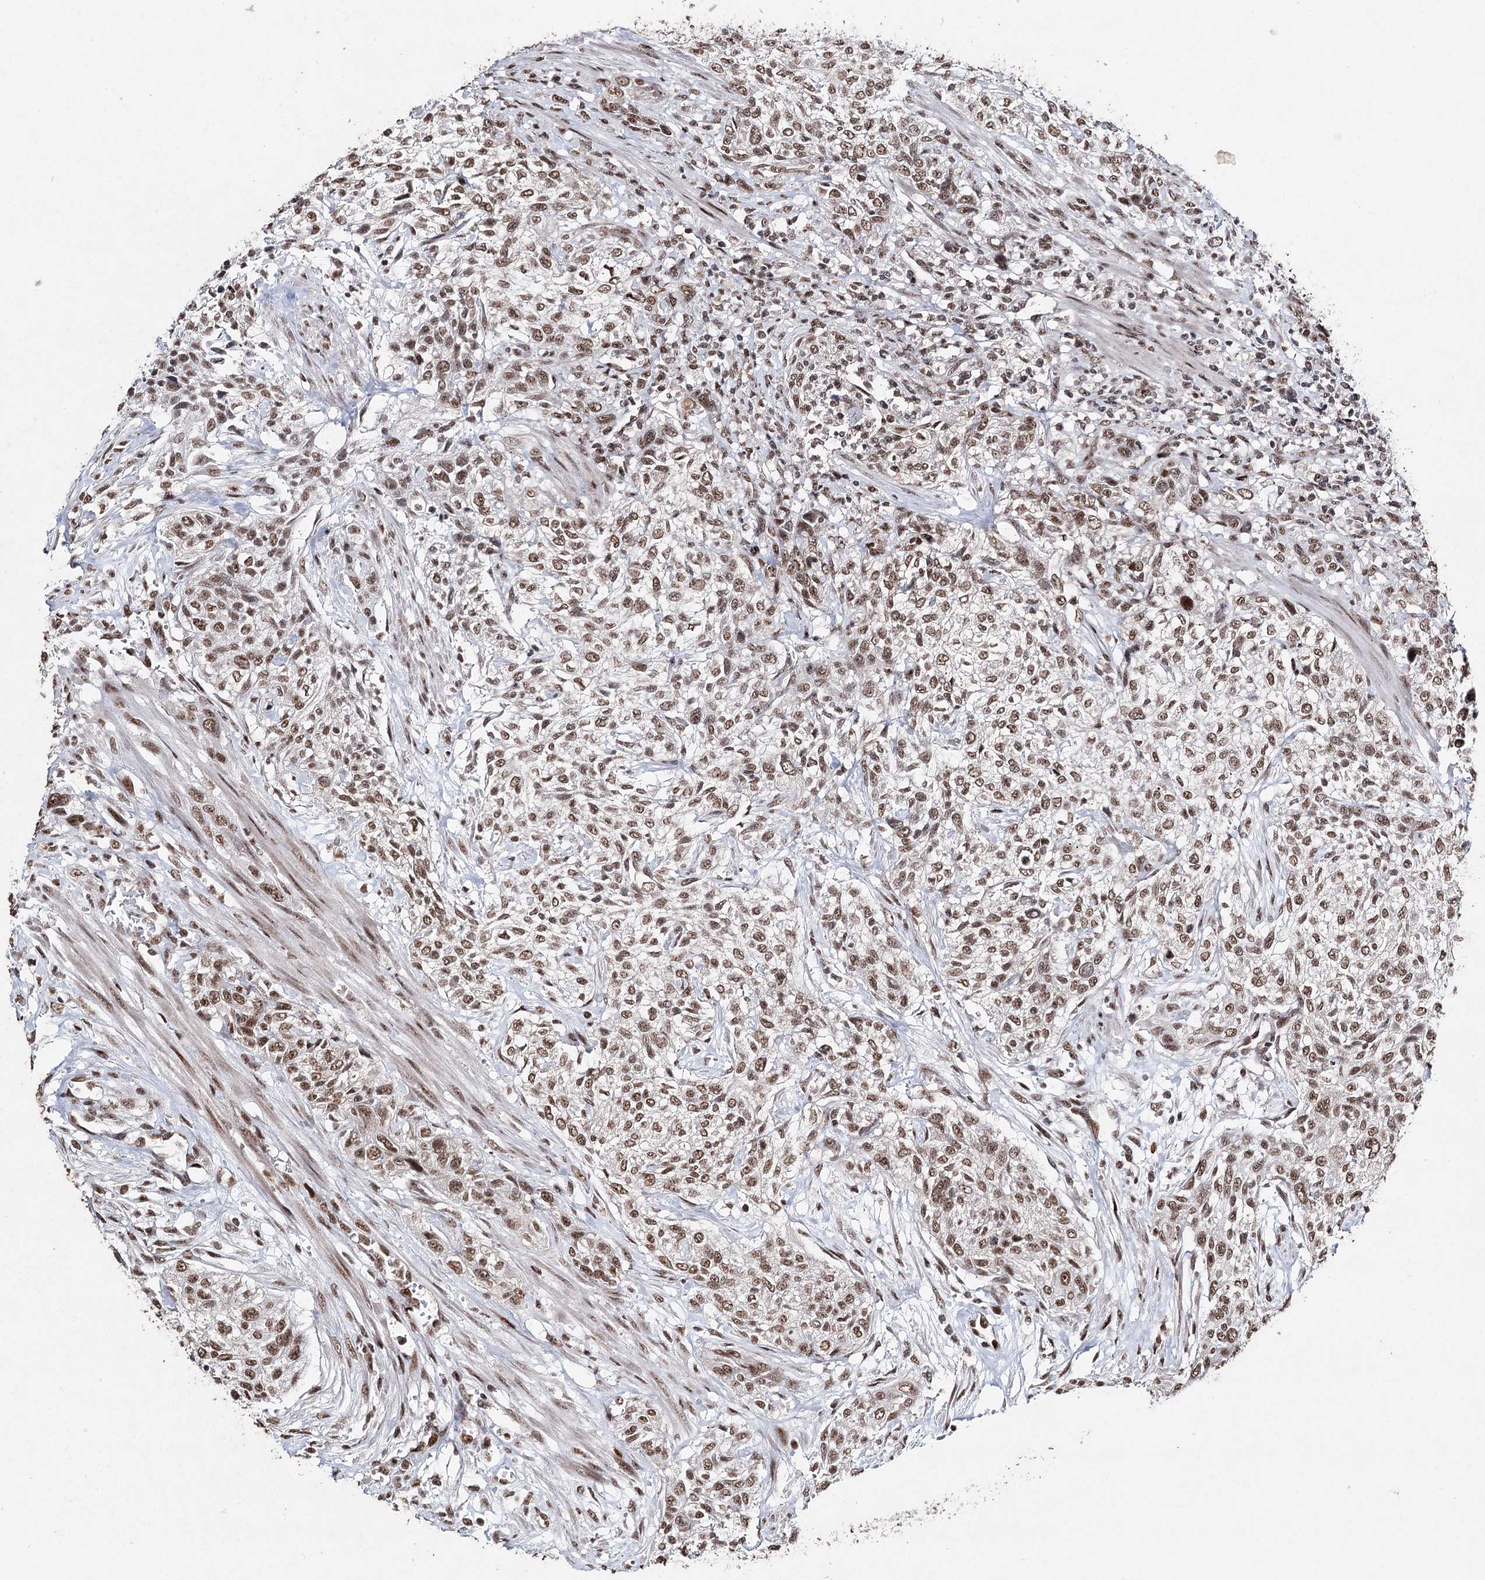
{"staining": {"intensity": "moderate", "quantity": ">75%", "location": "nuclear"}, "tissue": "urothelial cancer", "cell_type": "Tumor cells", "image_type": "cancer", "snomed": [{"axis": "morphology", "description": "Normal tissue, NOS"}, {"axis": "morphology", "description": "Urothelial carcinoma, NOS"}, {"axis": "topography", "description": "Urinary bladder"}, {"axis": "topography", "description": "Peripheral nerve tissue"}], "caption": "Moderate nuclear protein positivity is seen in approximately >75% of tumor cells in urothelial cancer. The staining was performed using DAB (3,3'-diaminobenzidine) to visualize the protein expression in brown, while the nuclei were stained in blue with hematoxylin (Magnification: 20x).", "gene": "PDCD4", "patient": {"sex": "male", "age": 35}}